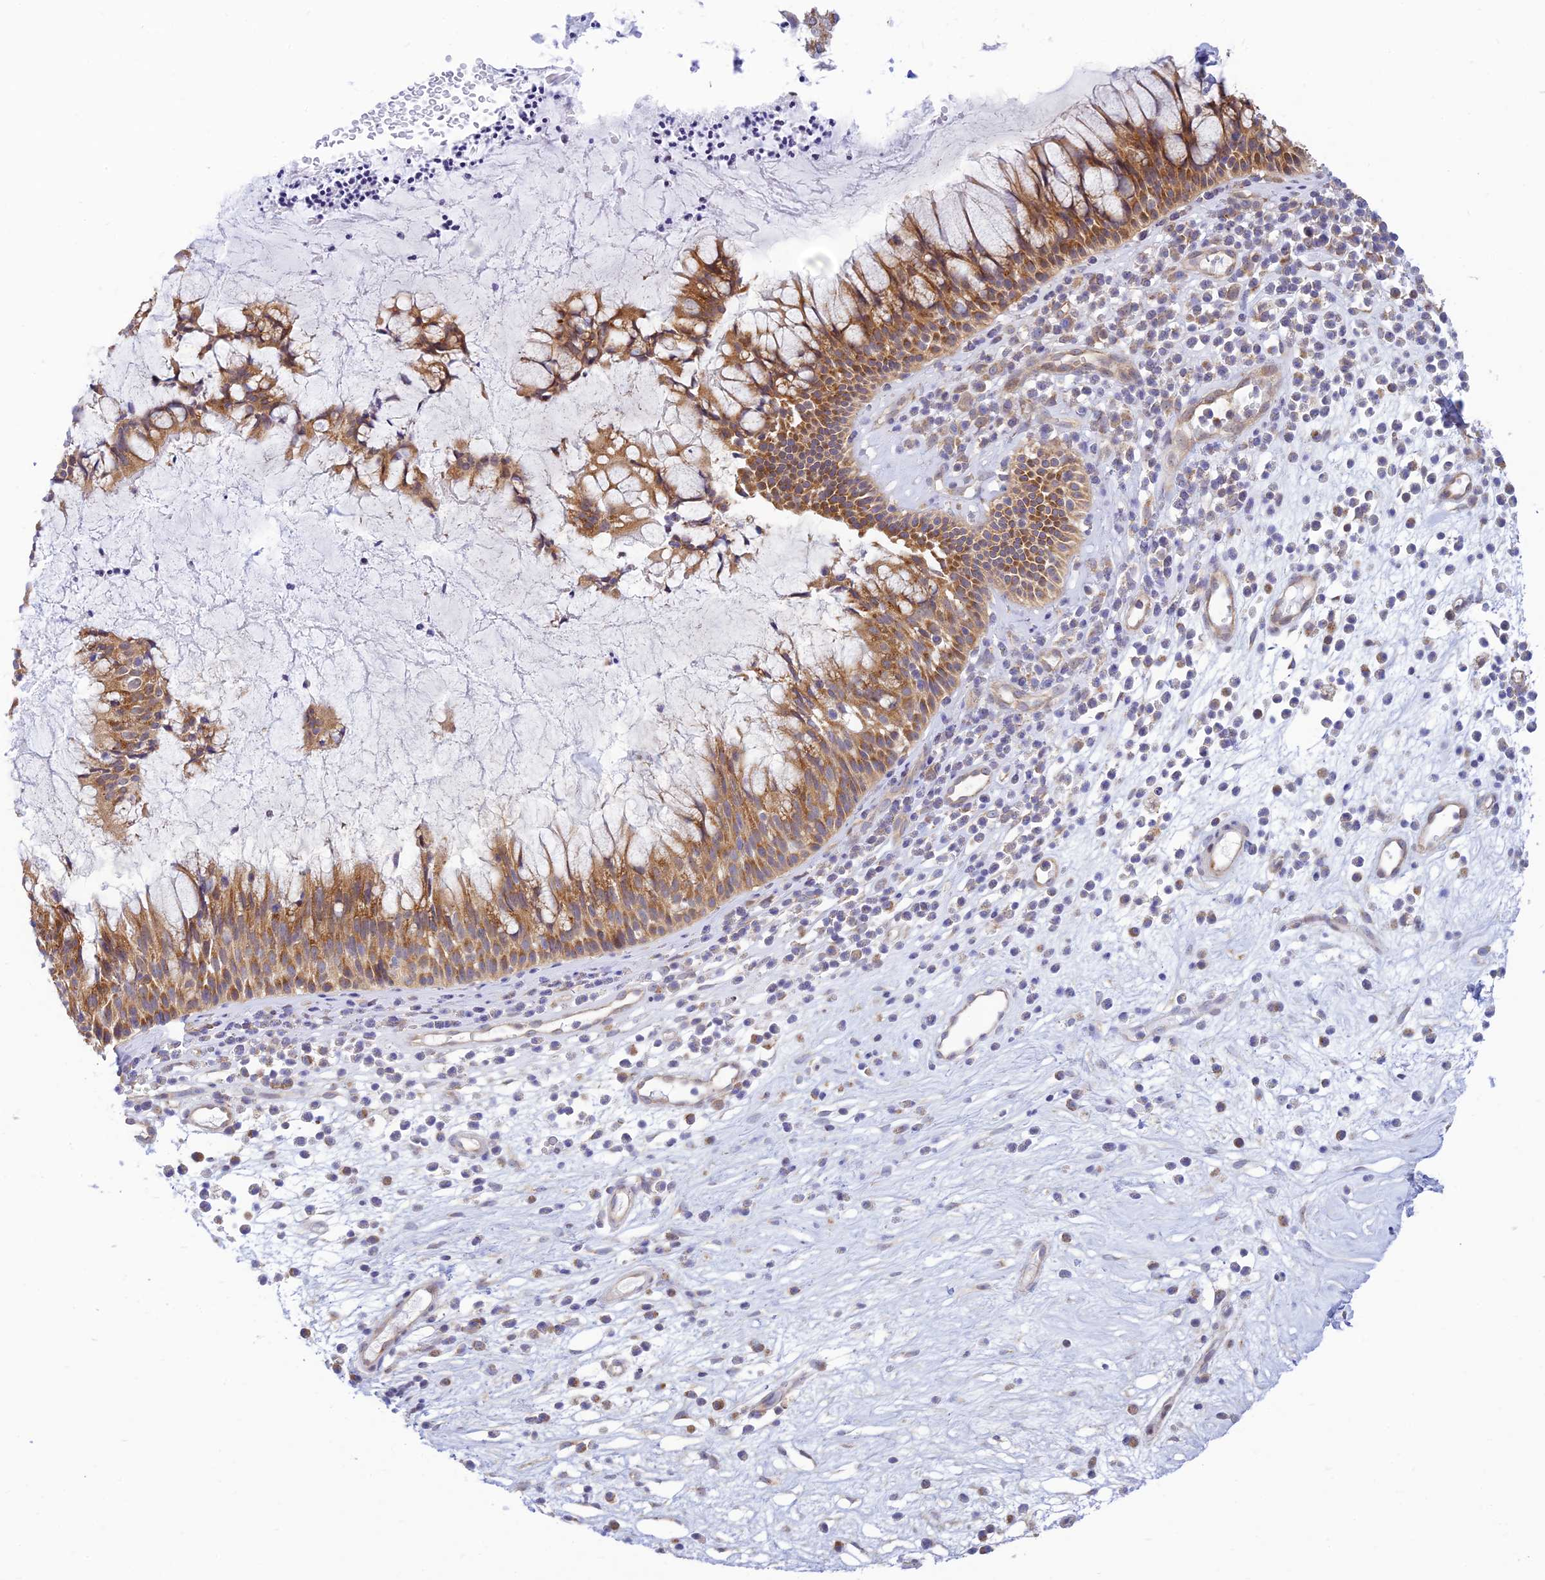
{"staining": {"intensity": "moderate", "quantity": ">75%", "location": "cytoplasmic/membranous"}, "tissue": "nasopharynx", "cell_type": "Respiratory epithelial cells", "image_type": "normal", "snomed": [{"axis": "morphology", "description": "Normal tissue, NOS"}, {"axis": "morphology", "description": "Inflammation, NOS"}, {"axis": "topography", "description": "Nasopharynx"}], "caption": "A histopathology image of nasopharynx stained for a protein exhibits moderate cytoplasmic/membranous brown staining in respiratory epithelial cells. Using DAB (brown) and hematoxylin (blue) stains, captured at high magnification using brightfield microscopy.", "gene": "HOOK2", "patient": {"sex": "male", "age": 70}}